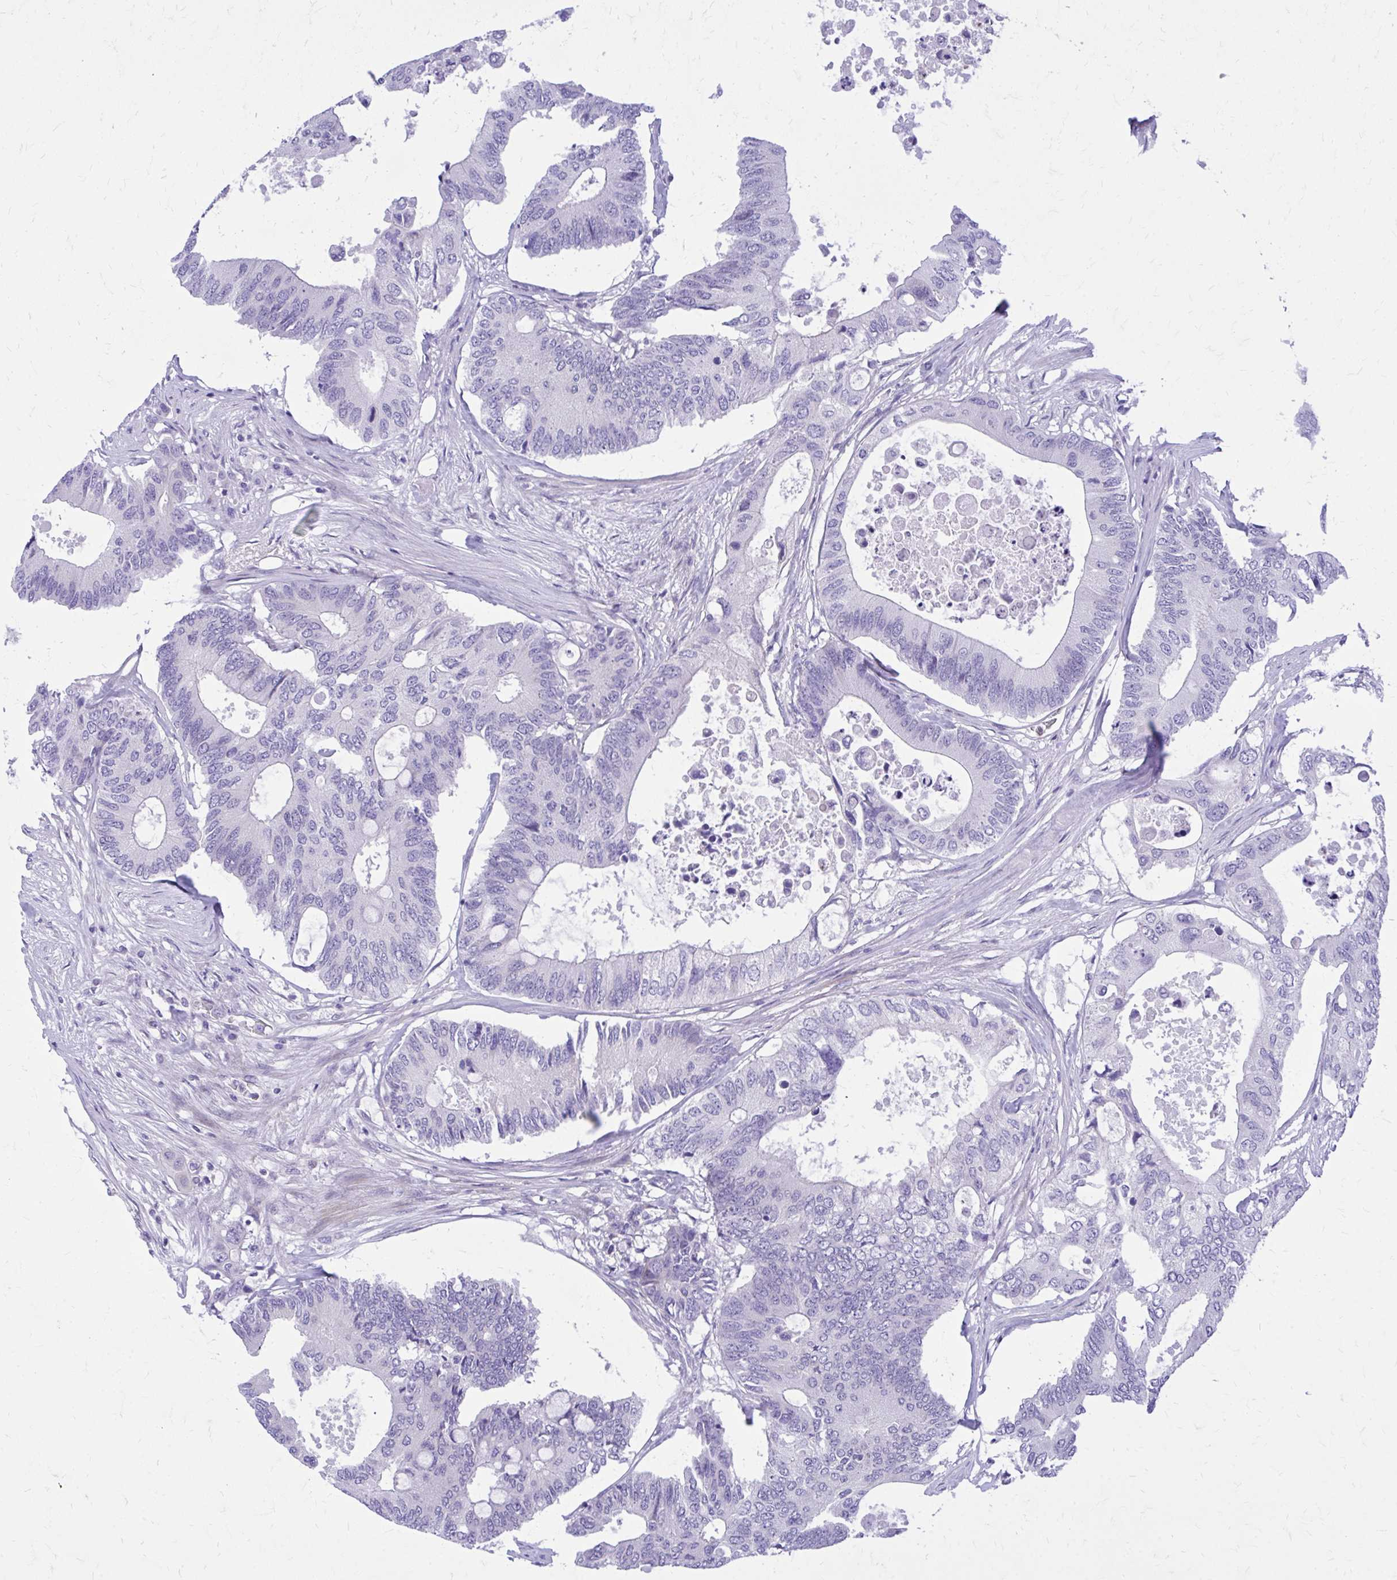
{"staining": {"intensity": "negative", "quantity": "none", "location": "none"}, "tissue": "colorectal cancer", "cell_type": "Tumor cells", "image_type": "cancer", "snomed": [{"axis": "morphology", "description": "Adenocarcinoma, NOS"}, {"axis": "topography", "description": "Colon"}], "caption": "An IHC micrograph of colorectal cancer (adenocarcinoma) is shown. There is no staining in tumor cells of colorectal cancer (adenocarcinoma).", "gene": "ADAMTSL1", "patient": {"sex": "male", "age": 71}}